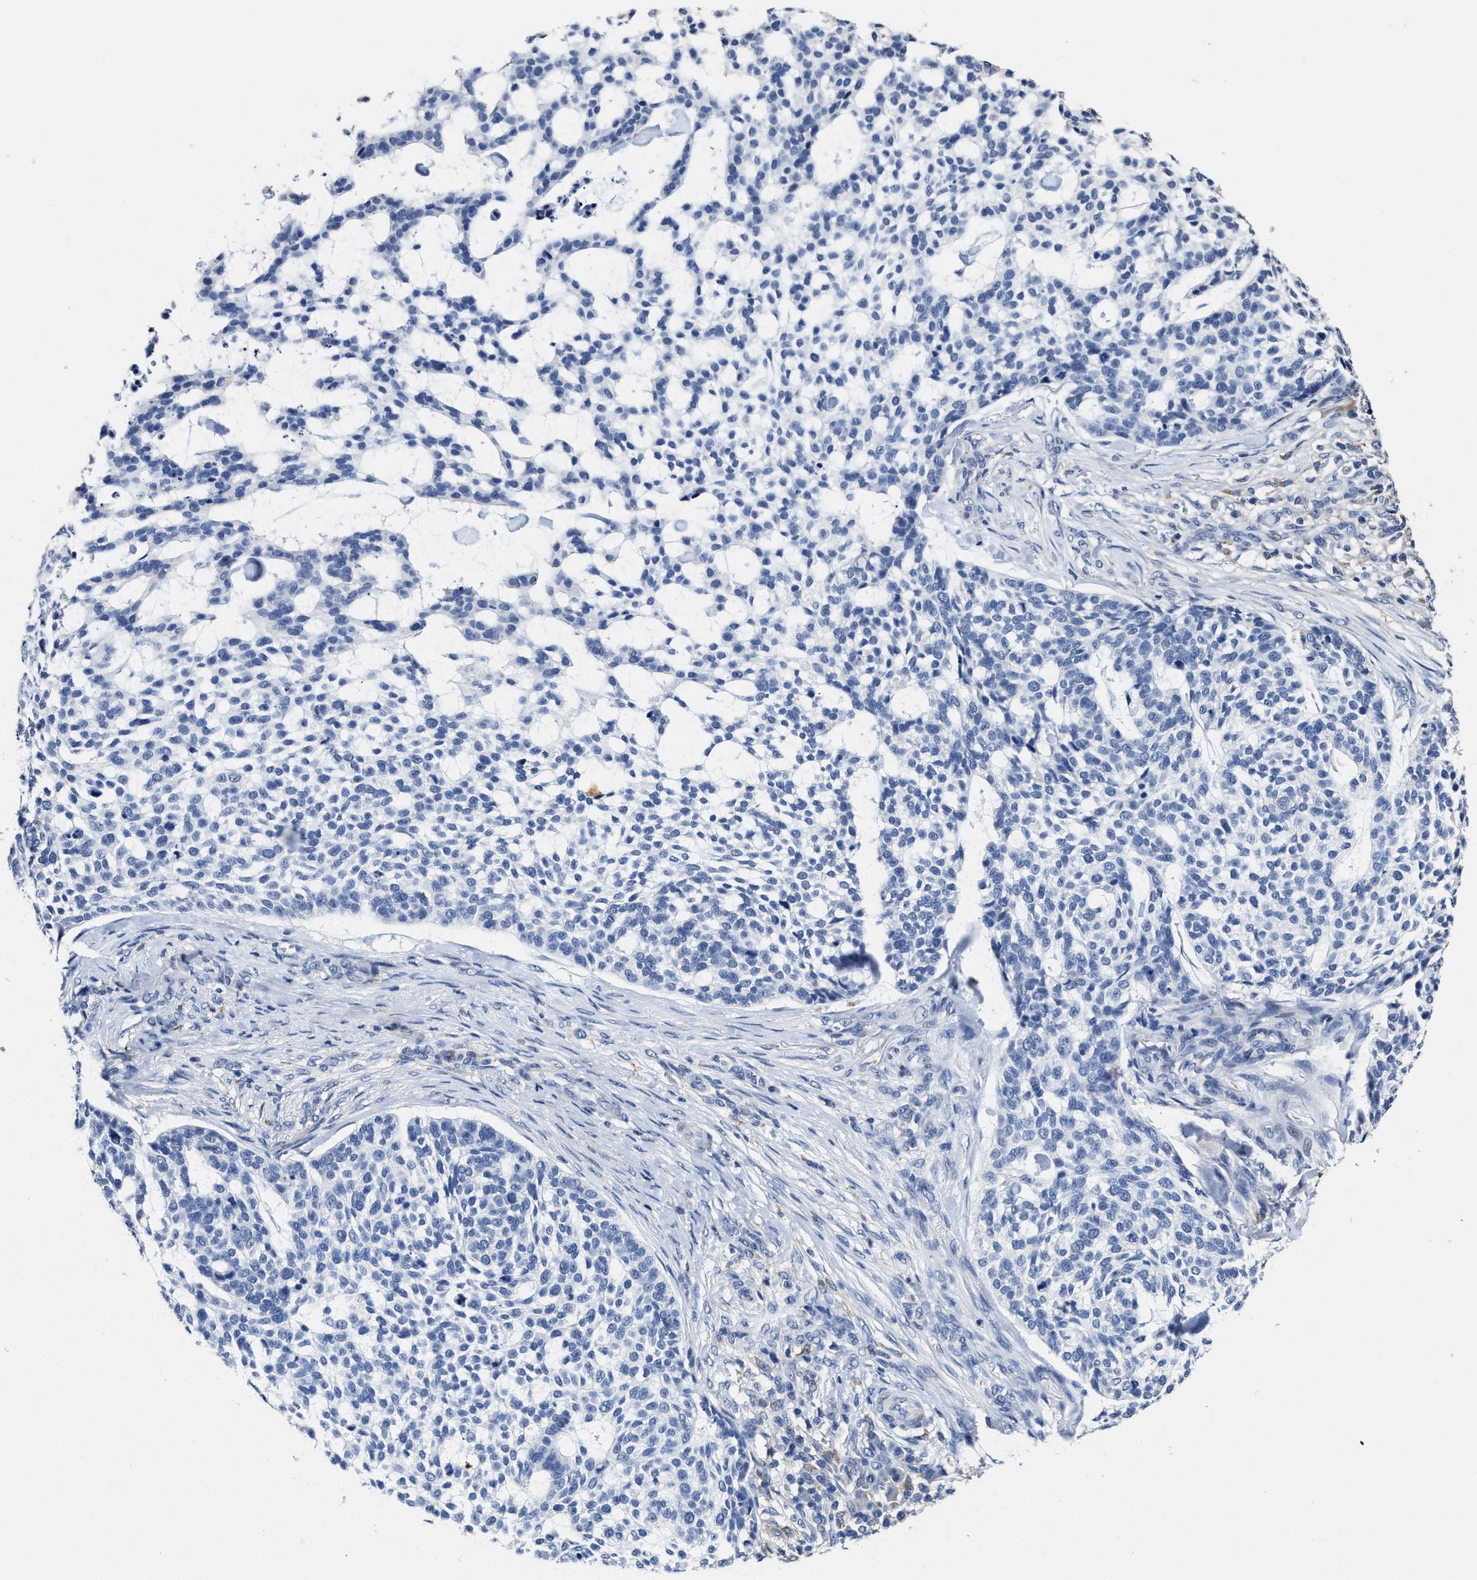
{"staining": {"intensity": "negative", "quantity": "none", "location": "none"}, "tissue": "skin cancer", "cell_type": "Tumor cells", "image_type": "cancer", "snomed": [{"axis": "morphology", "description": "Basal cell carcinoma"}, {"axis": "topography", "description": "Skin"}], "caption": "DAB (3,3'-diaminobenzidine) immunohistochemical staining of human skin cancer (basal cell carcinoma) shows no significant expression in tumor cells.", "gene": "ZFAT", "patient": {"sex": "female", "age": 64}}